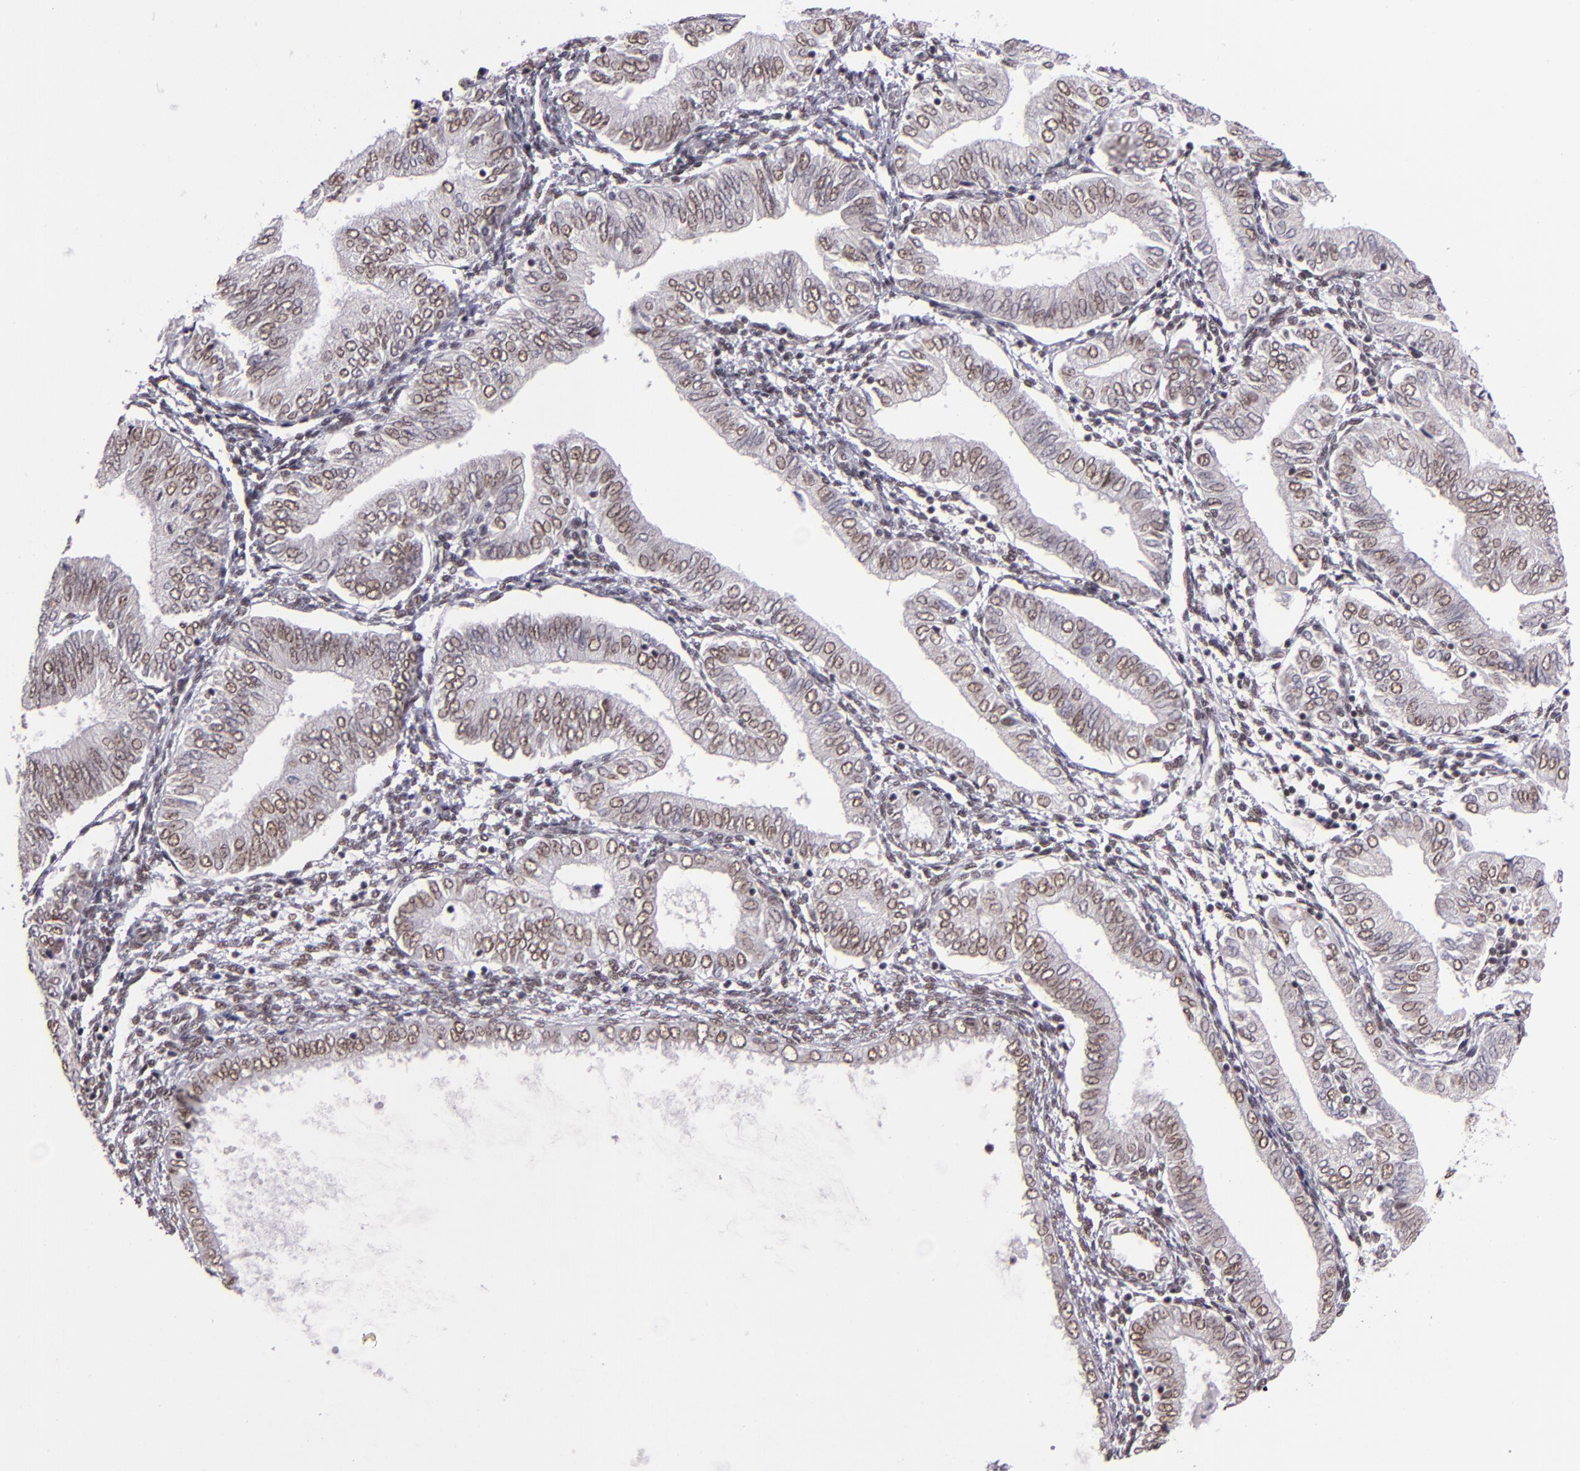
{"staining": {"intensity": "weak", "quantity": ">75%", "location": "nuclear"}, "tissue": "endometrial cancer", "cell_type": "Tumor cells", "image_type": "cancer", "snomed": [{"axis": "morphology", "description": "Adenocarcinoma, NOS"}, {"axis": "topography", "description": "Endometrium"}], "caption": "A brown stain labels weak nuclear positivity of a protein in endometrial cancer (adenocarcinoma) tumor cells.", "gene": "BRD8", "patient": {"sex": "female", "age": 51}}